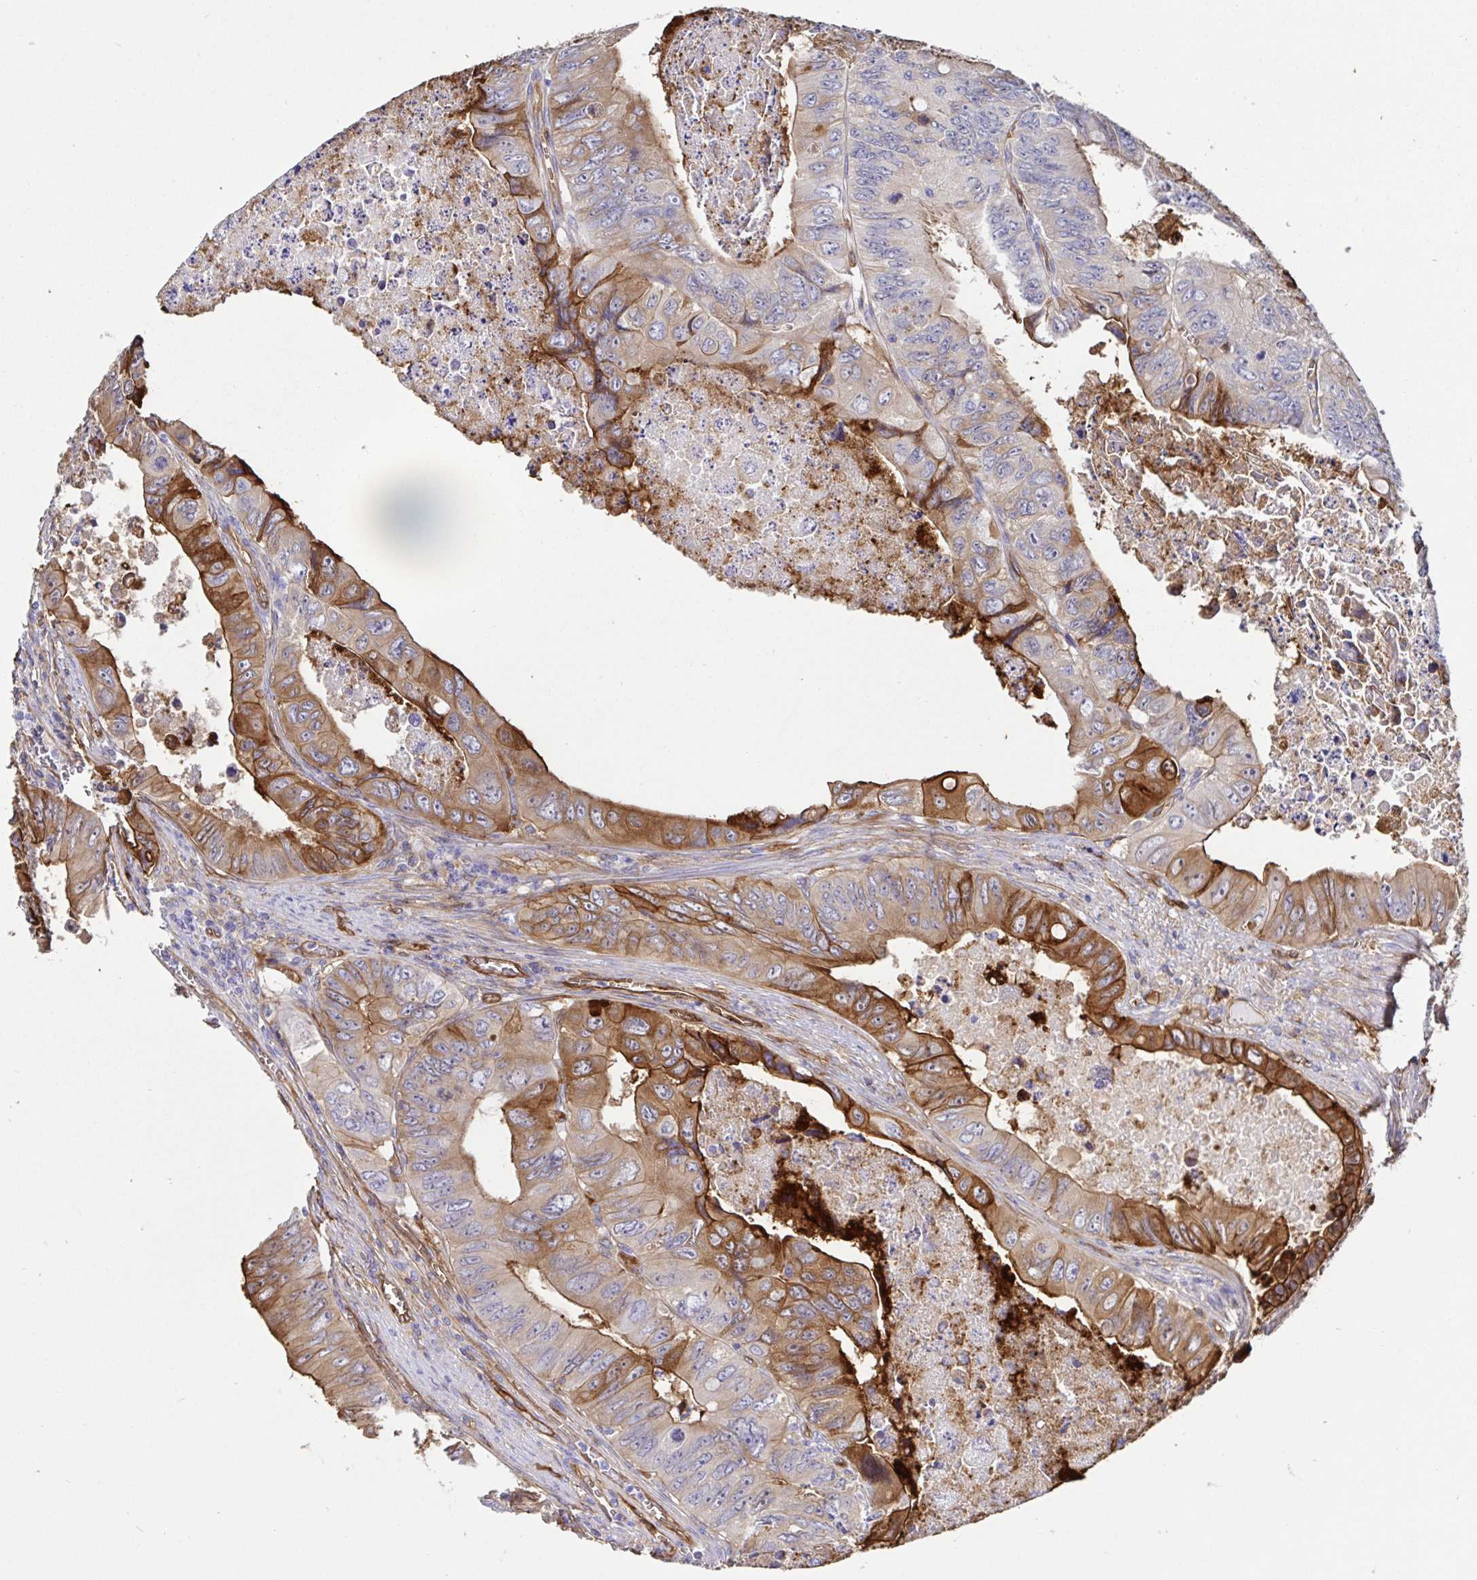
{"staining": {"intensity": "moderate", "quantity": "25%-75%", "location": "cytoplasmic/membranous"}, "tissue": "colorectal cancer", "cell_type": "Tumor cells", "image_type": "cancer", "snomed": [{"axis": "morphology", "description": "Adenocarcinoma, NOS"}, {"axis": "topography", "description": "Colon"}], "caption": "Moderate cytoplasmic/membranous positivity is appreciated in approximately 25%-75% of tumor cells in adenocarcinoma (colorectal).", "gene": "ANXA2", "patient": {"sex": "female", "age": 84}}